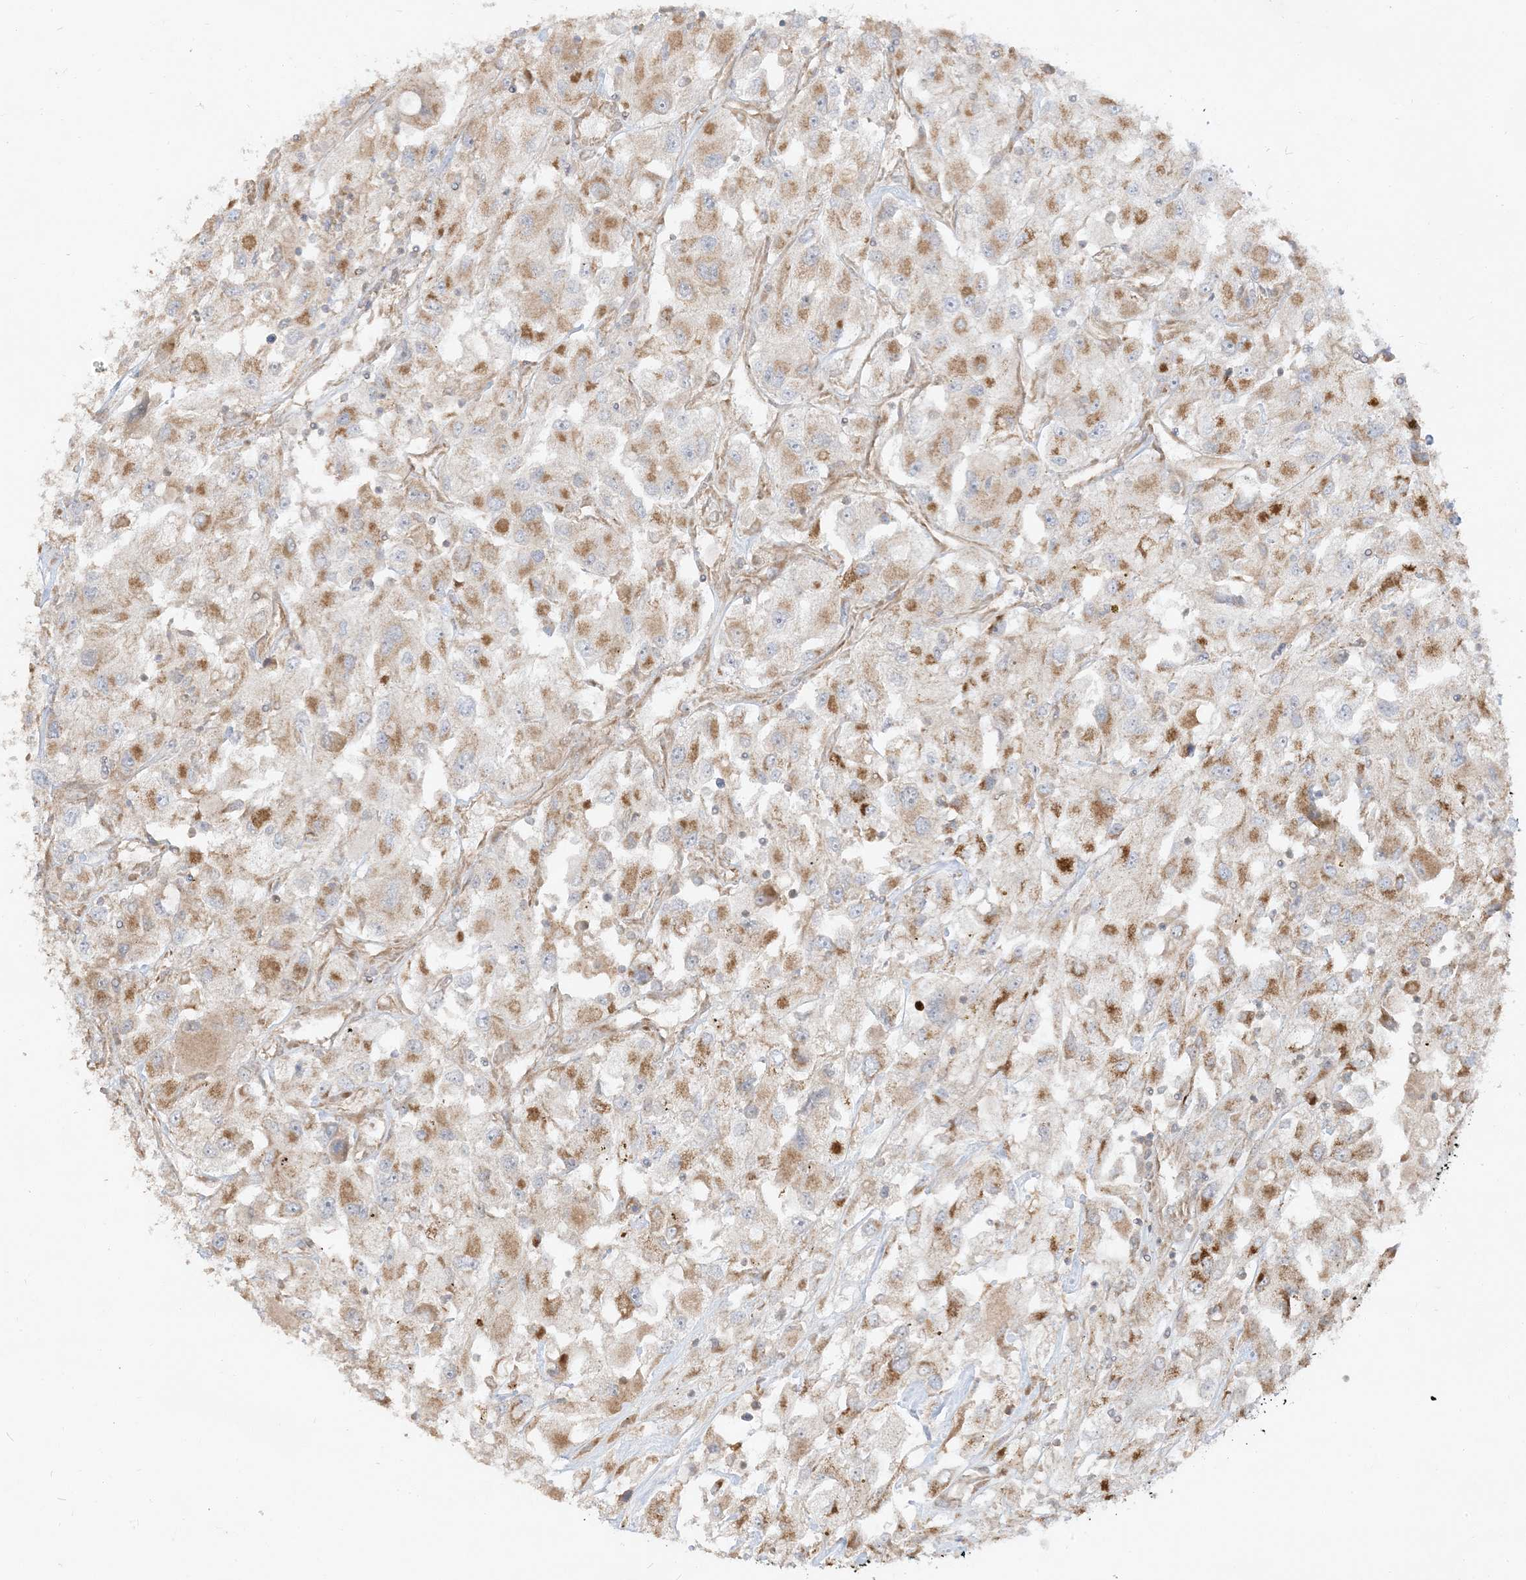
{"staining": {"intensity": "moderate", "quantity": "25%-75%", "location": "cytoplasmic/membranous"}, "tissue": "renal cancer", "cell_type": "Tumor cells", "image_type": "cancer", "snomed": [{"axis": "morphology", "description": "Adenocarcinoma, NOS"}, {"axis": "topography", "description": "Kidney"}], "caption": "There is medium levels of moderate cytoplasmic/membranous positivity in tumor cells of adenocarcinoma (renal), as demonstrated by immunohistochemical staining (brown color).", "gene": "AARS2", "patient": {"sex": "female", "age": 52}}